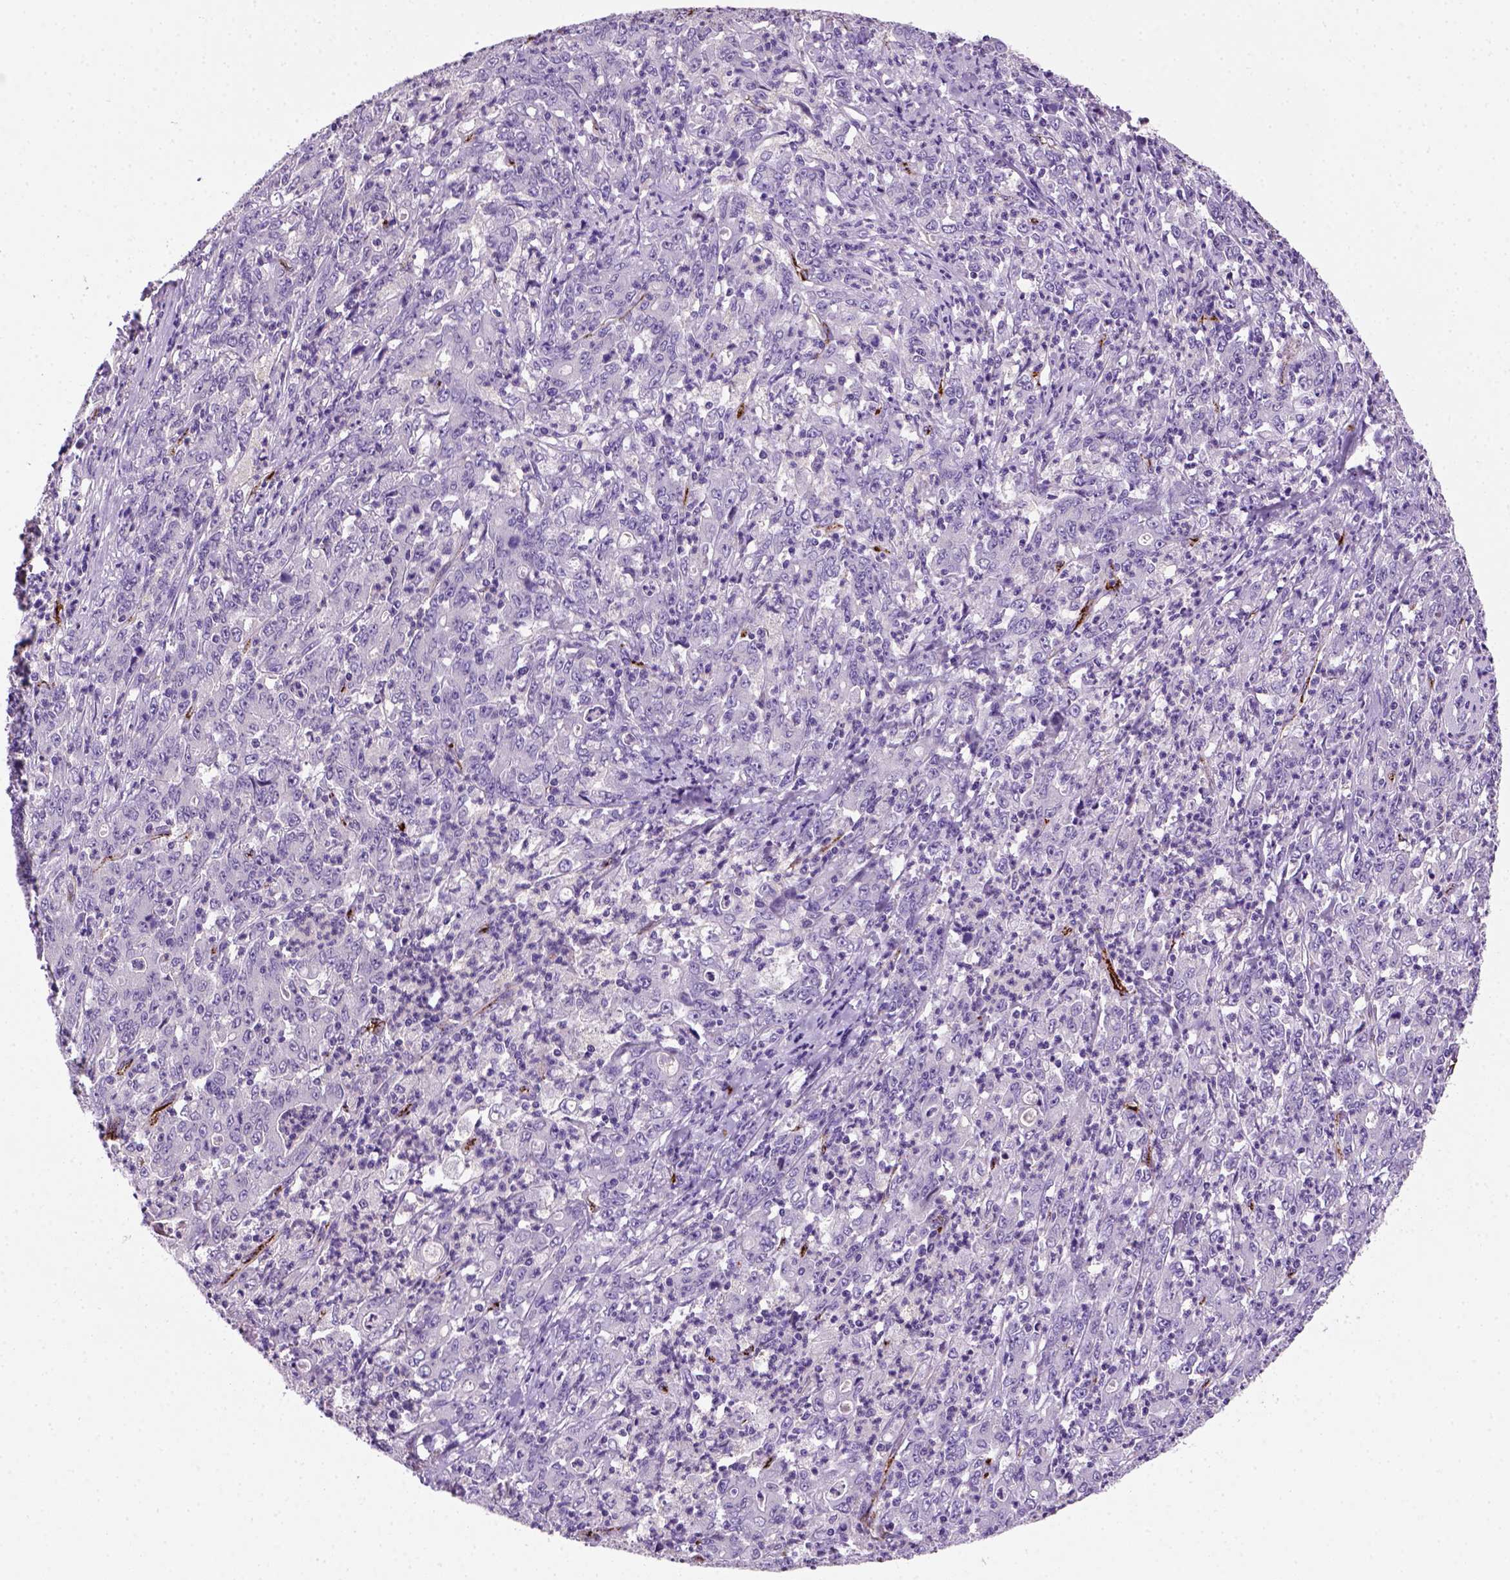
{"staining": {"intensity": "negative", "quantity": "none", "location": "none"}, "tissue": "stomach cancer", "cell_type": "Tumor cells", "image_type": "cancer", "snomed": [{"axis": "morphology", "description": "Adenocarcinoma, NOS"}, {"axis": "topography", "description": "Stomach, lower"}], "caption": "An immunohistochemistry (IHC) image of adenocarcinoma (stomach) is shown. There is no staining in tumor cells of adenocarcinoma (stomach).", "gene": "VWF", "patient": {"sex": "female", "age": 71}}